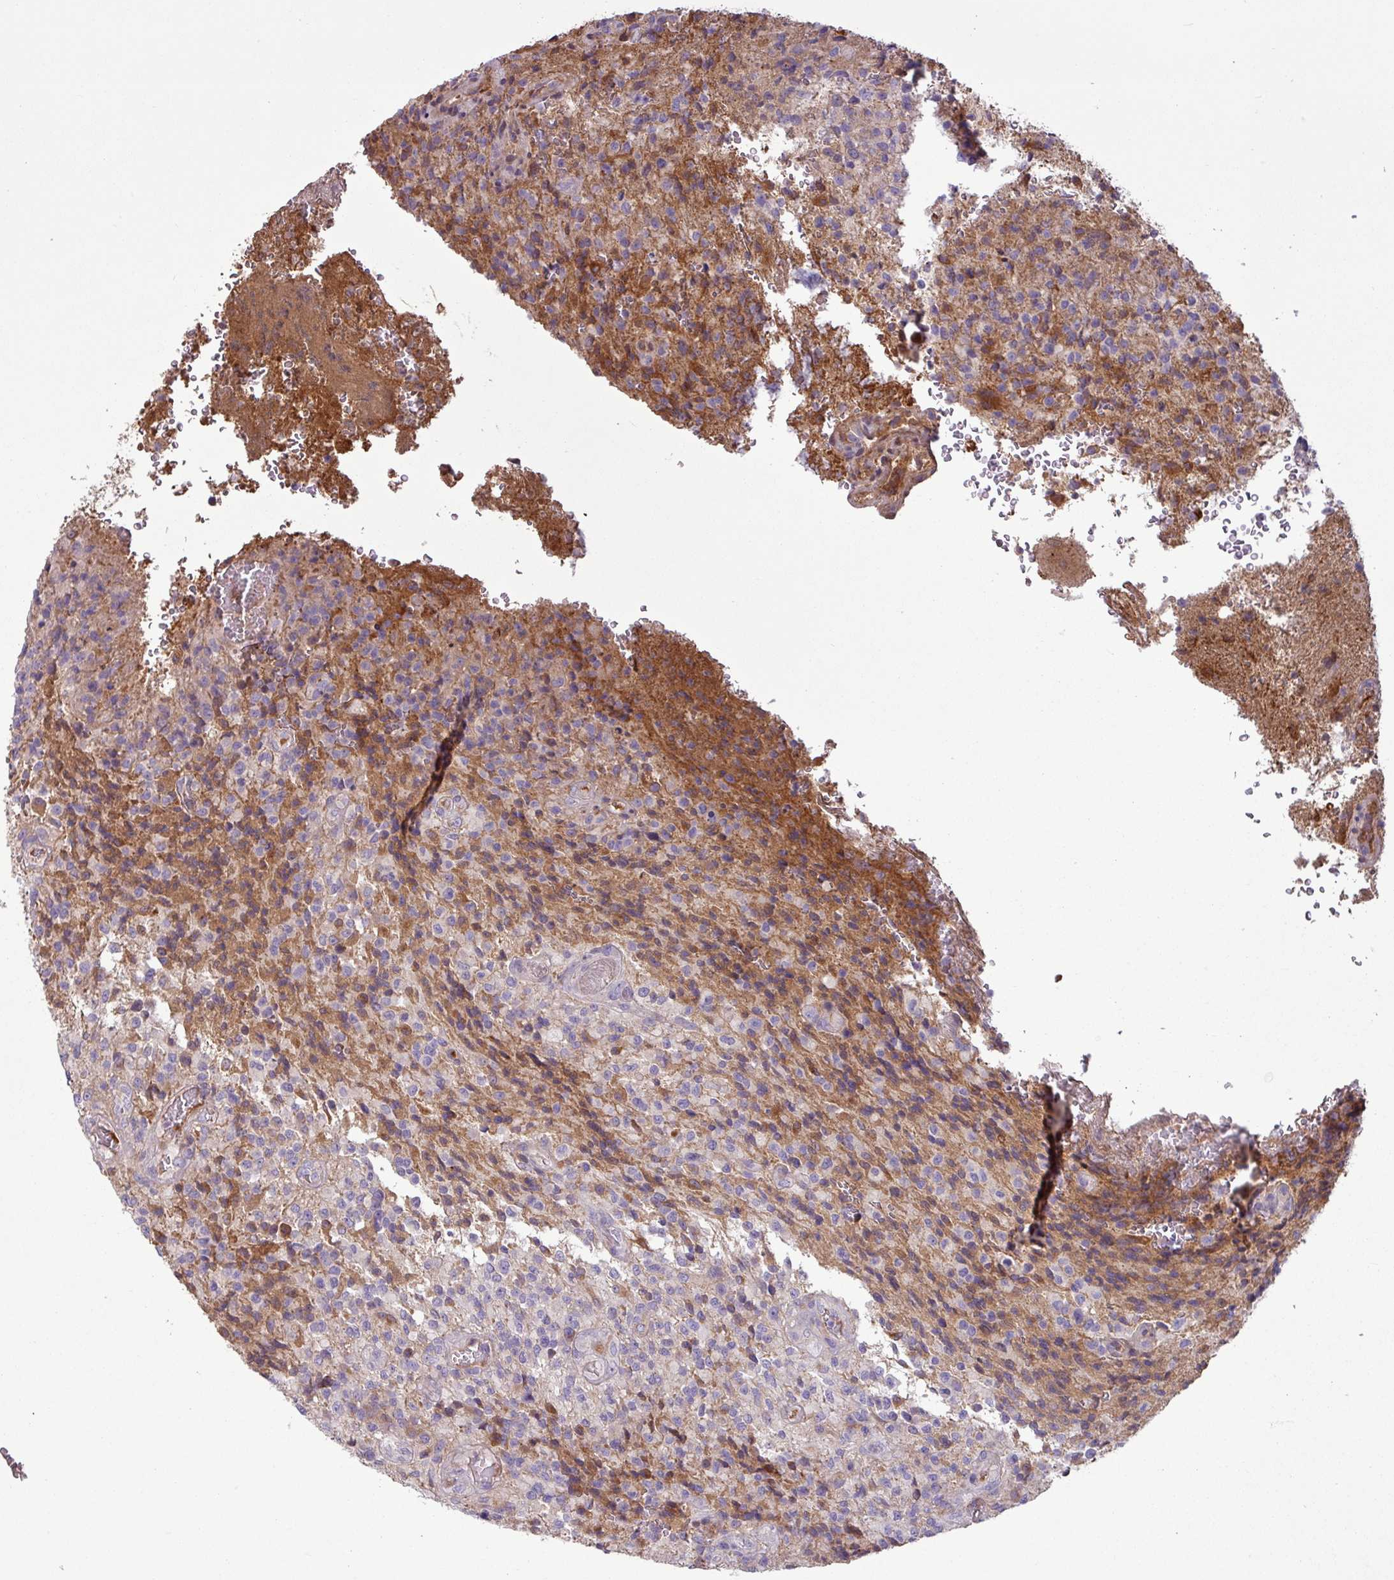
{"staining": {"intensity": "negative", "quantity": "none", "location": "none"}, "tissue": "glioma", "cell_type": "Tumor cells", "image_type": "cancer", "snomed": [{"axis": "morphology", "description": "Normal tissue, NOS"}, {"axis": "morphology", "description": "Glioma, malignant, High grade"}, {"axis": "topography", "description": "Cerebral cortex"}], "caption": "Tumor cells are negative for protein expression in human glioma. The staining is performed using DAB (3,3'-diaminobenzidine) brown chromogen with nuclei counter-stained in using hematoxylin.", "gene": "C4B", "patient": {"sex": "male", "age": 56}}